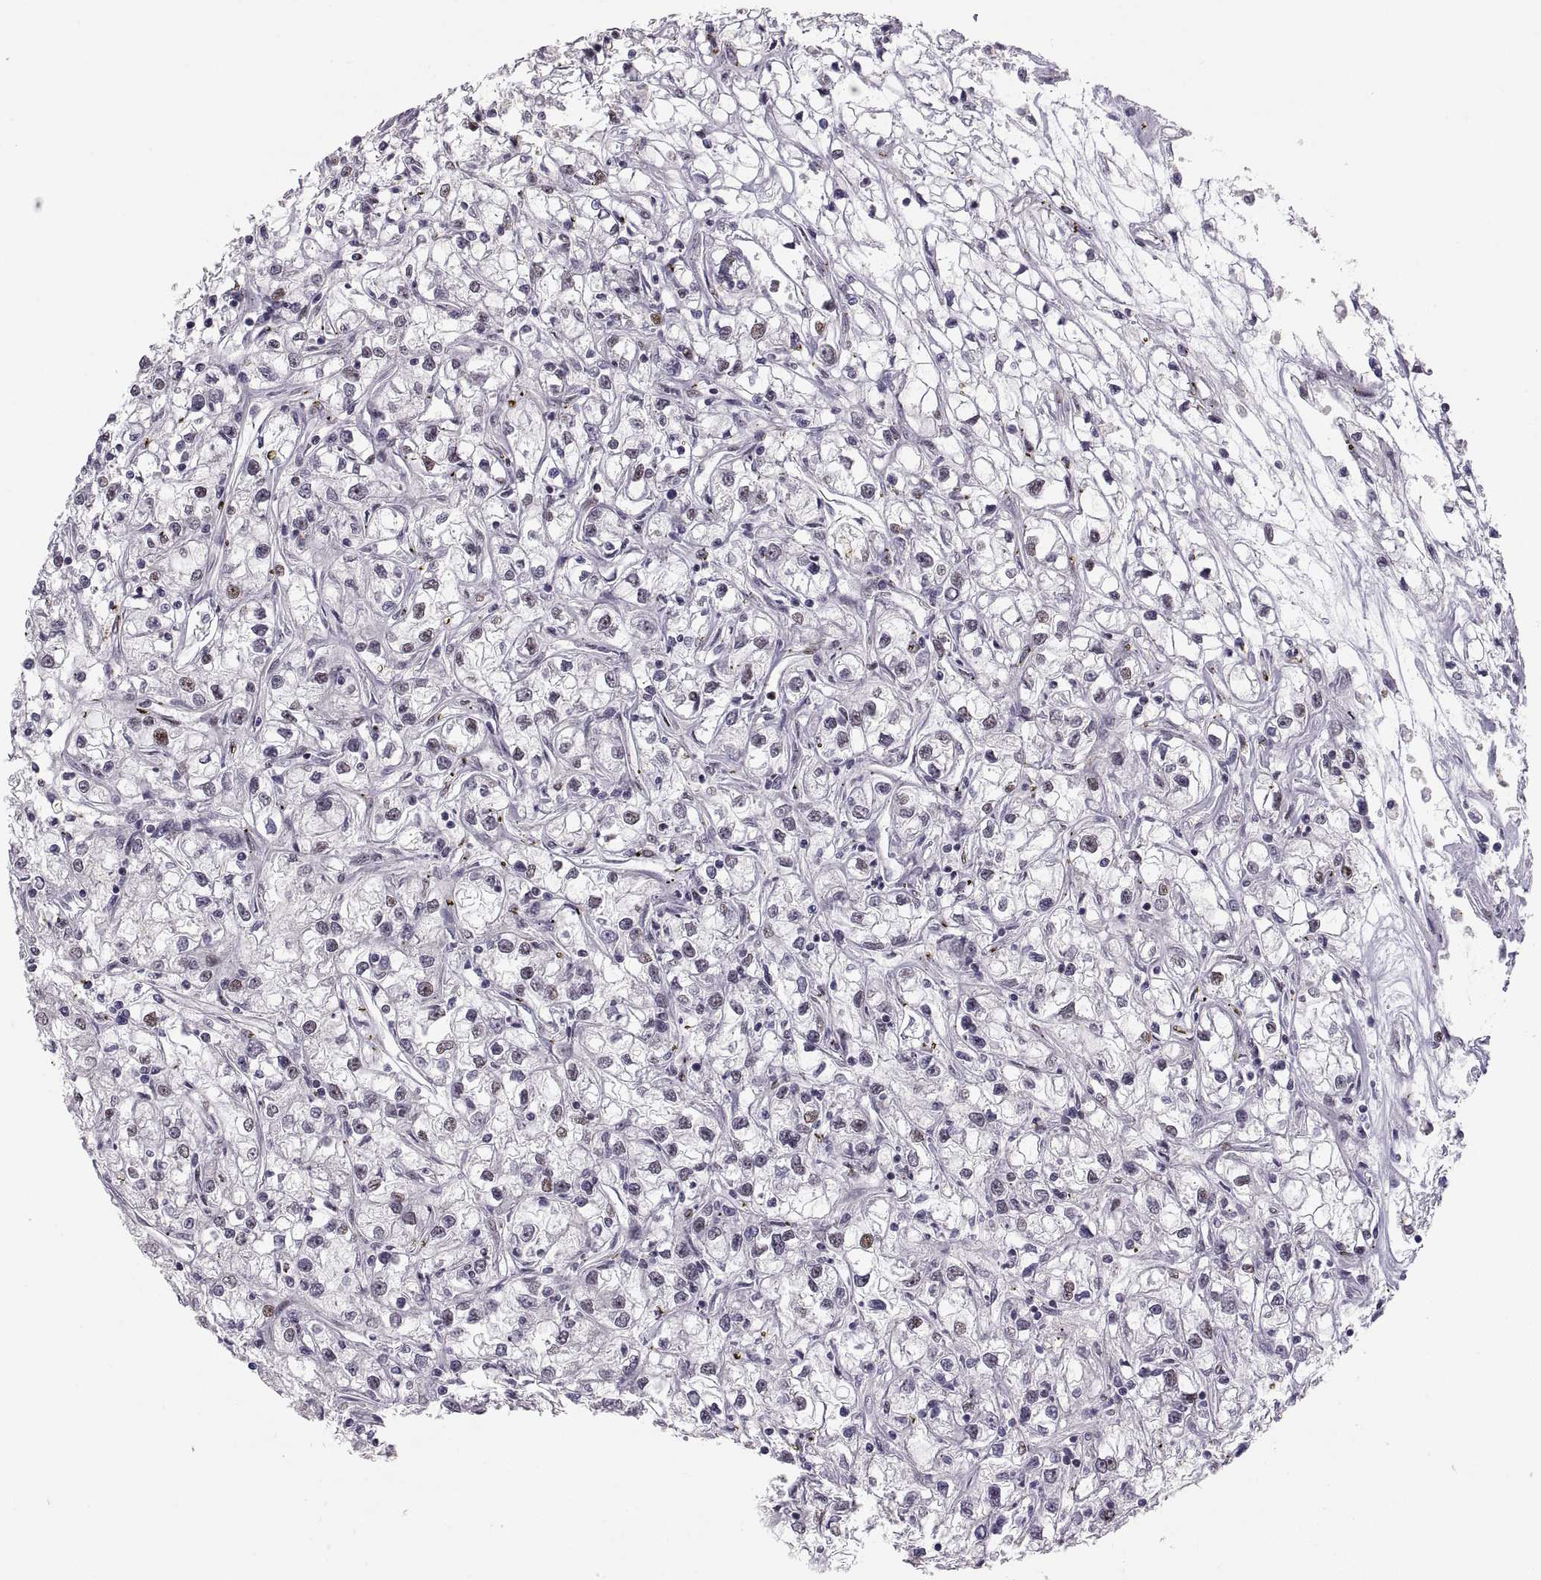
{"staining": {"intensity": "negative", "quantity": "none", "location": "none"}, "tissue": "renal cancer", "cell_type": "Tumor cells", "image_type": "cancer", "snomed": [{"axis": "morphology", "description": "Adenocarcinoma, NOS"}, {"axis": "topography", "description": "Kidney"}], "caption": "Renal cancer was stained to show a protein in brown. There is no significant positivity in tumor cells.", "gene": "SNAI1", "patient": {"sex": "female", "age": 59}}